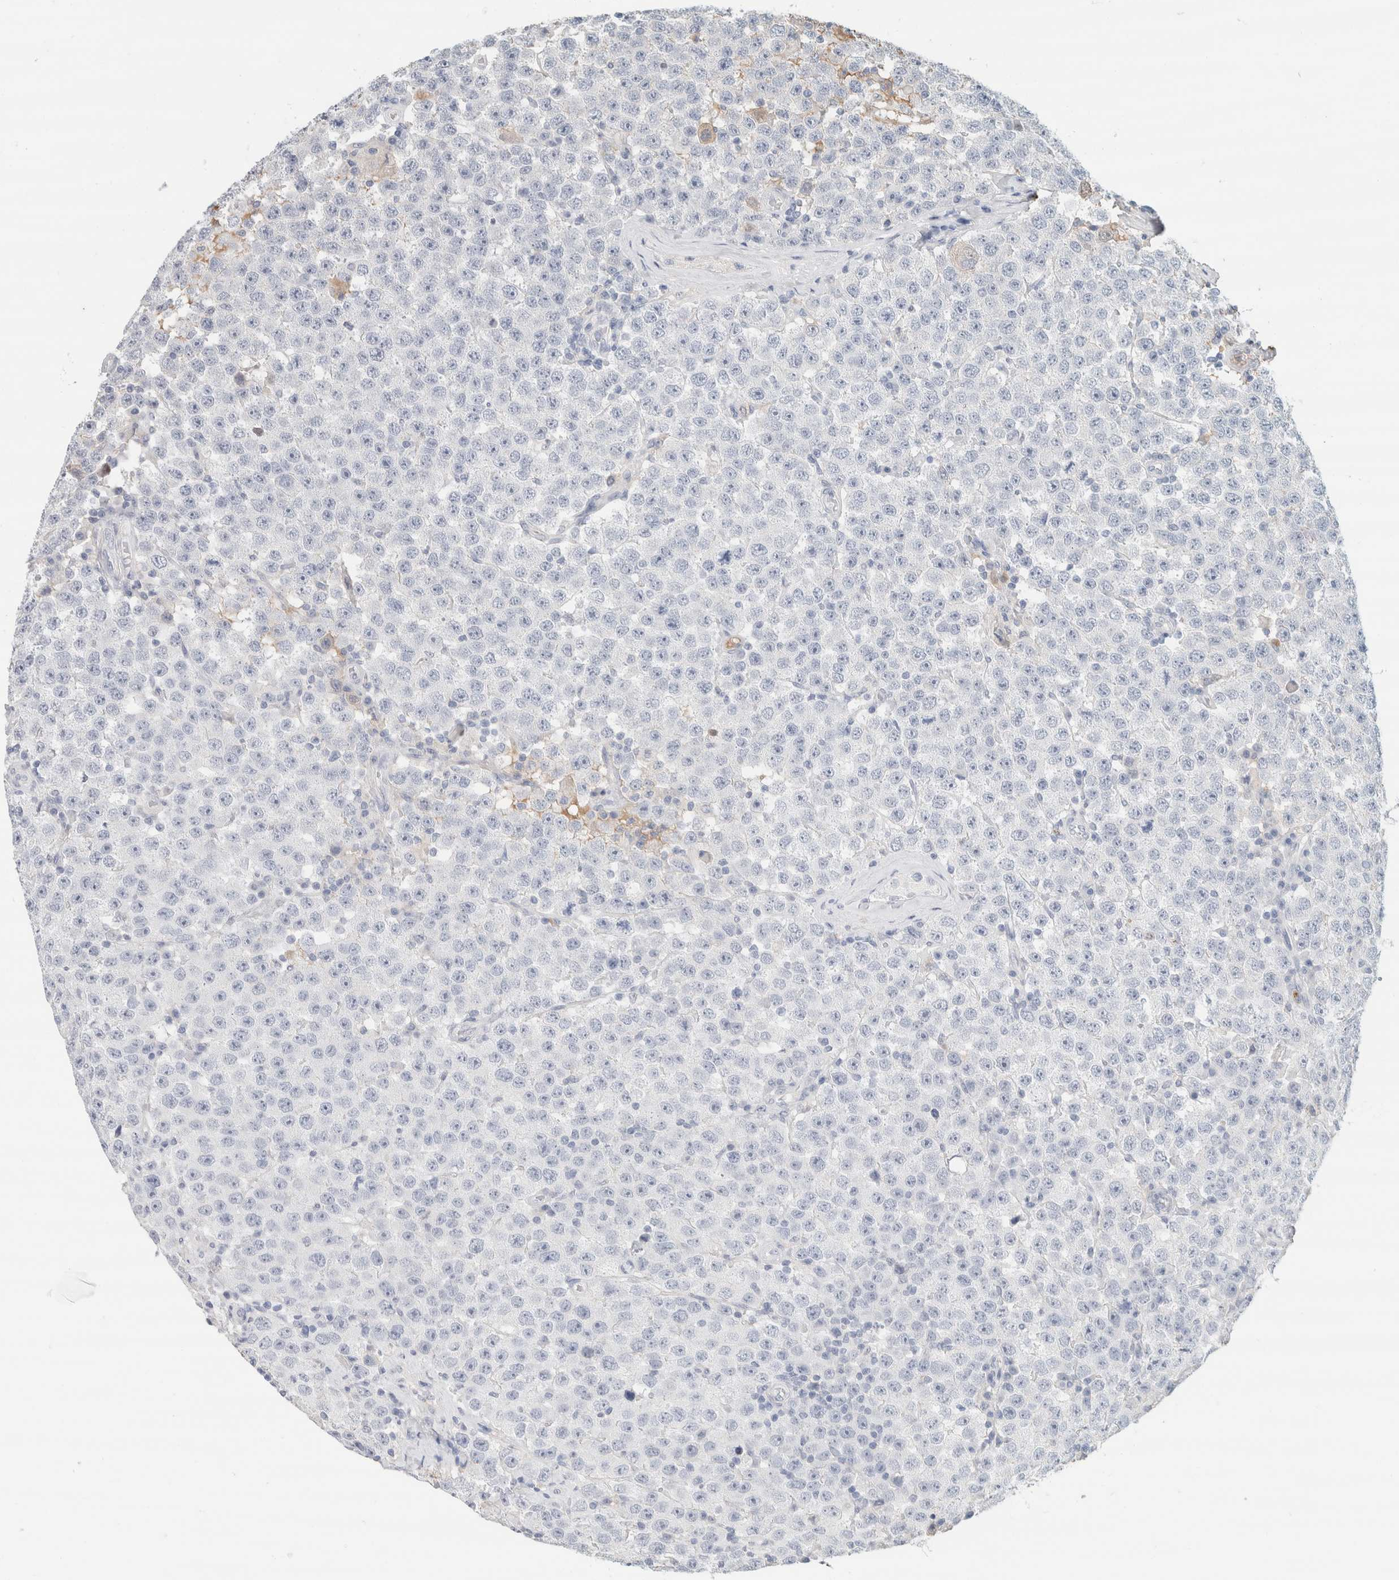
{"staining": {"intensity": "negative", "quantity": "none", "location": "none"}, "tissue": "testis cancer", "cell_type": "Tumor cells", "image_type": "cancer", "snomed": [{"axis": "morphology", "description": "Seminoma, NOS"}, {"axis": "topography", "description": "Testis"}], "caption": "High magnification brightfield microscopy of testis cancer stained with DAB (brown) and counterstained with hematoxylin (blue): tumor cells show no significant expression. (DAB (3,3'-diaminobenzidine) immunohistochemistry (IHC) with hematoxylin counter stain).", "gene": "IL6", "patient": {"sex": "male", "age": 28}}